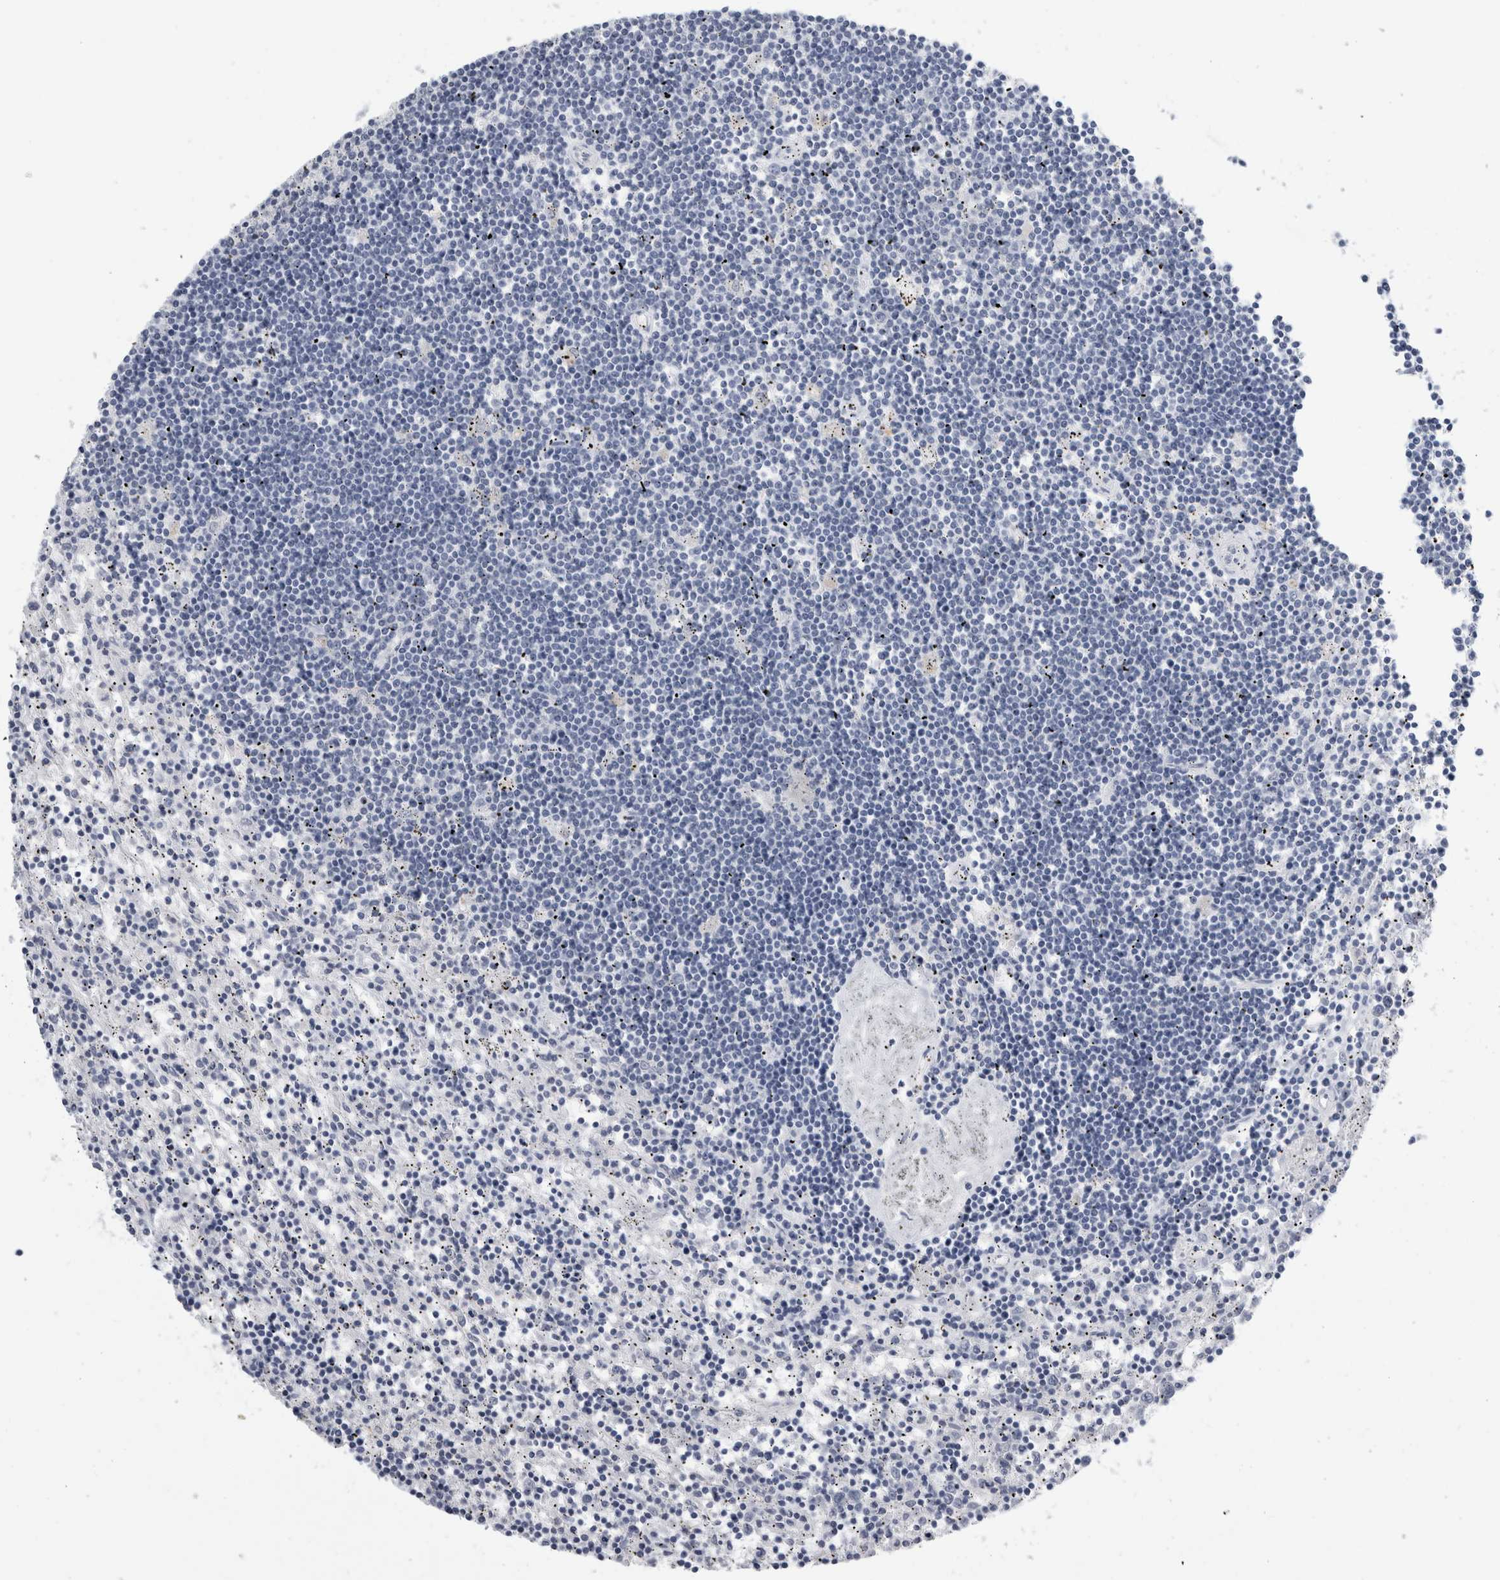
{"staining": {"intensity": "negative", "quantity": "none", "location": "none"}, "tissue": "lymphoma", "cell_type": "Tumor cells", "image_type": "cancer", "snomed": [{"axis": "morphology", "description": "Malignant lymphoma, non-Hodgkin's type, Low grade"}, {"axis": "topography", "description": "Spleen"}], "caption": "DAB immunohistochemical staining of human malignant lymphoma, non-Hodgkin's type (low-grade) shows no significant expression in tumor cells.", "gene": "ANKFY1", "patient": {"sex": "male", "age": 76}}